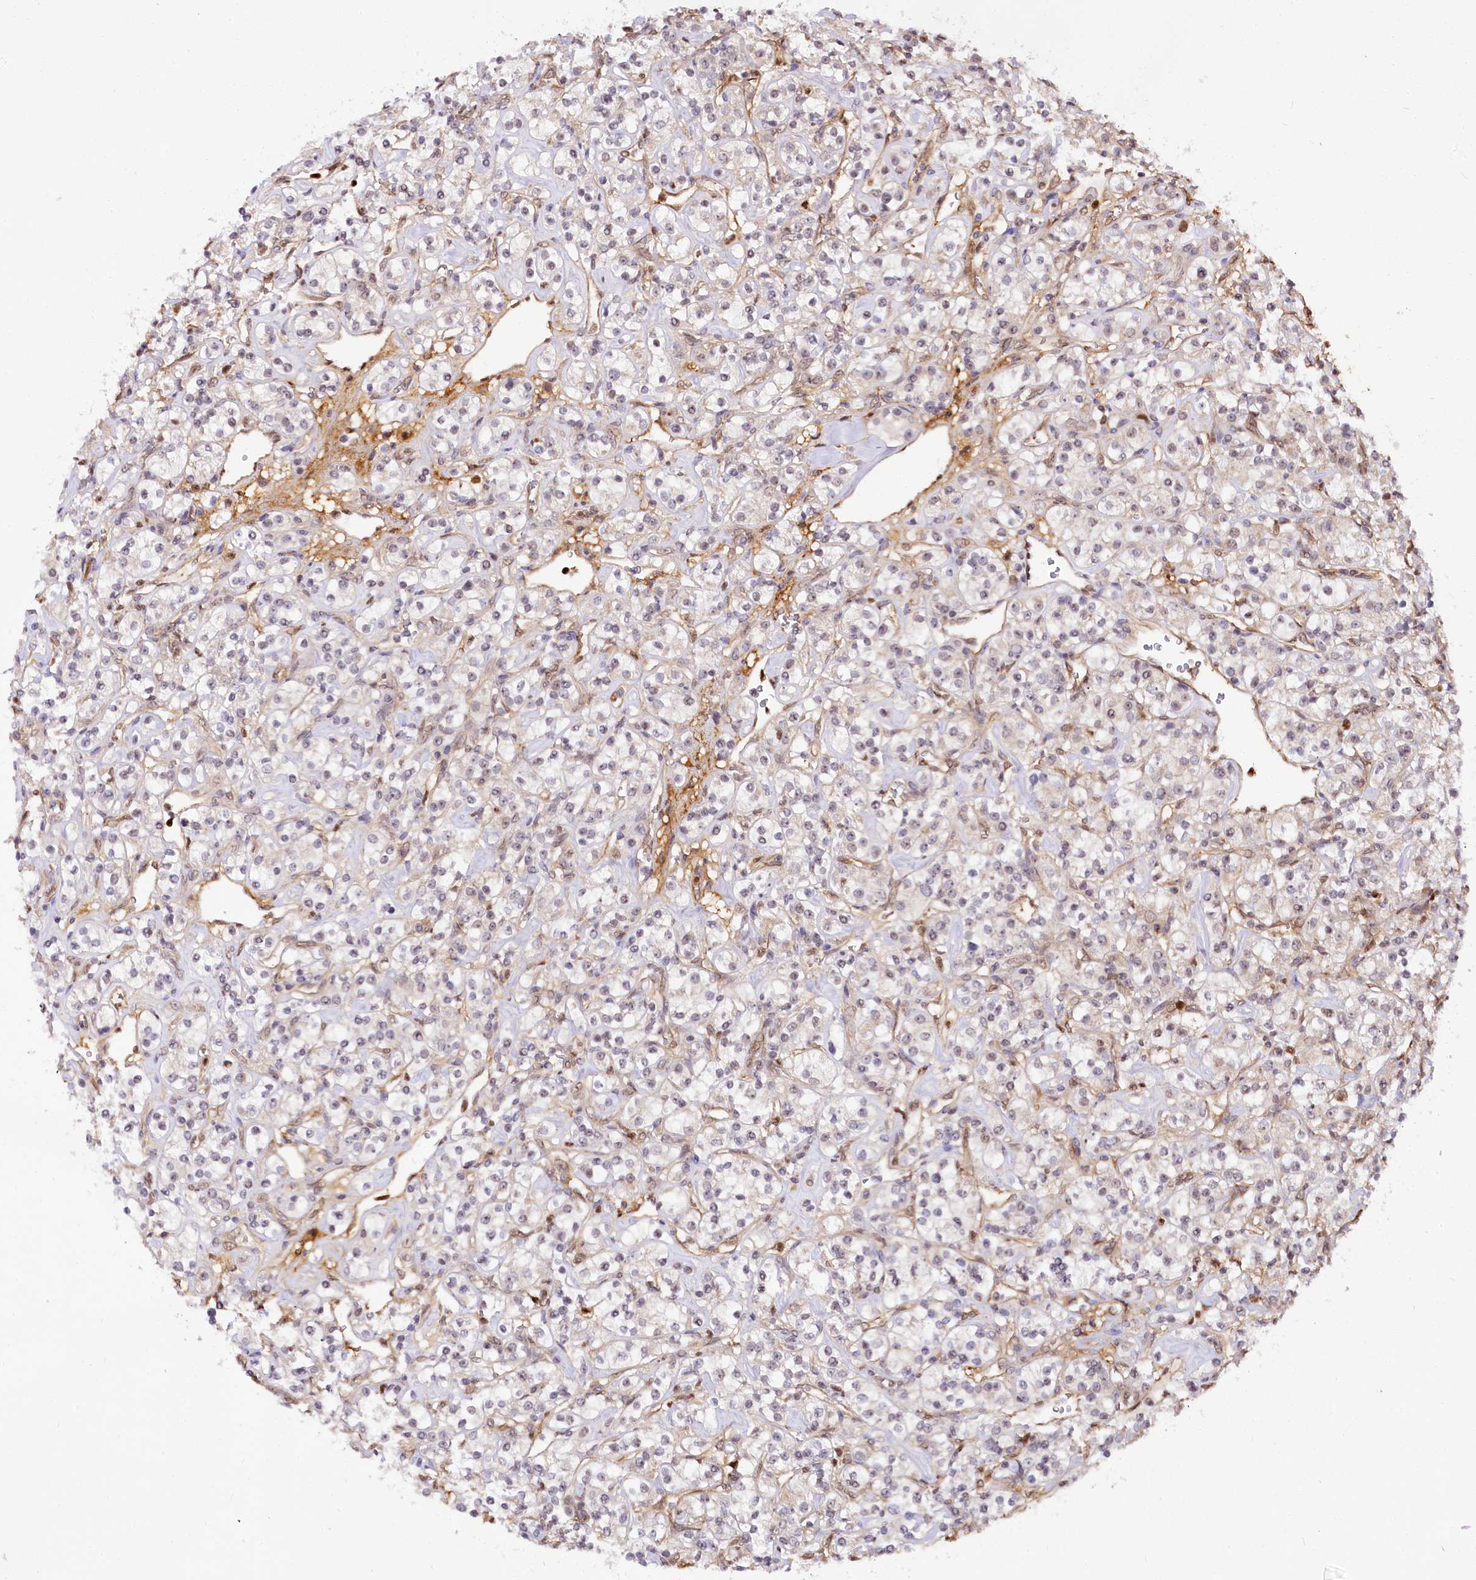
{"staining": {"intensity": "weak", "quantity": "<25%", "location": "nuclear"}, "tissue": "renal cancer", "cell_type": "Tumor cells", "image_type": "cancer", "snomed": [{"axis": "morphology", "description": "Adenocarcinoma, NOS"}, {"axis": "topography", "description": "Kidney"}], "caption": "High power microscopy histopathology image of an IHC photomicrograph of renal cancer (adenocarcinoma), revealing no significant positivity in tumor cells. The staining is performed using DAB (3,3'-diaminobenzidine) brown chromogen with nuclei counter-stained in using hematoxylin.", "gene": "GNL3L", "patient": {"sex": "male", "age": 77}}